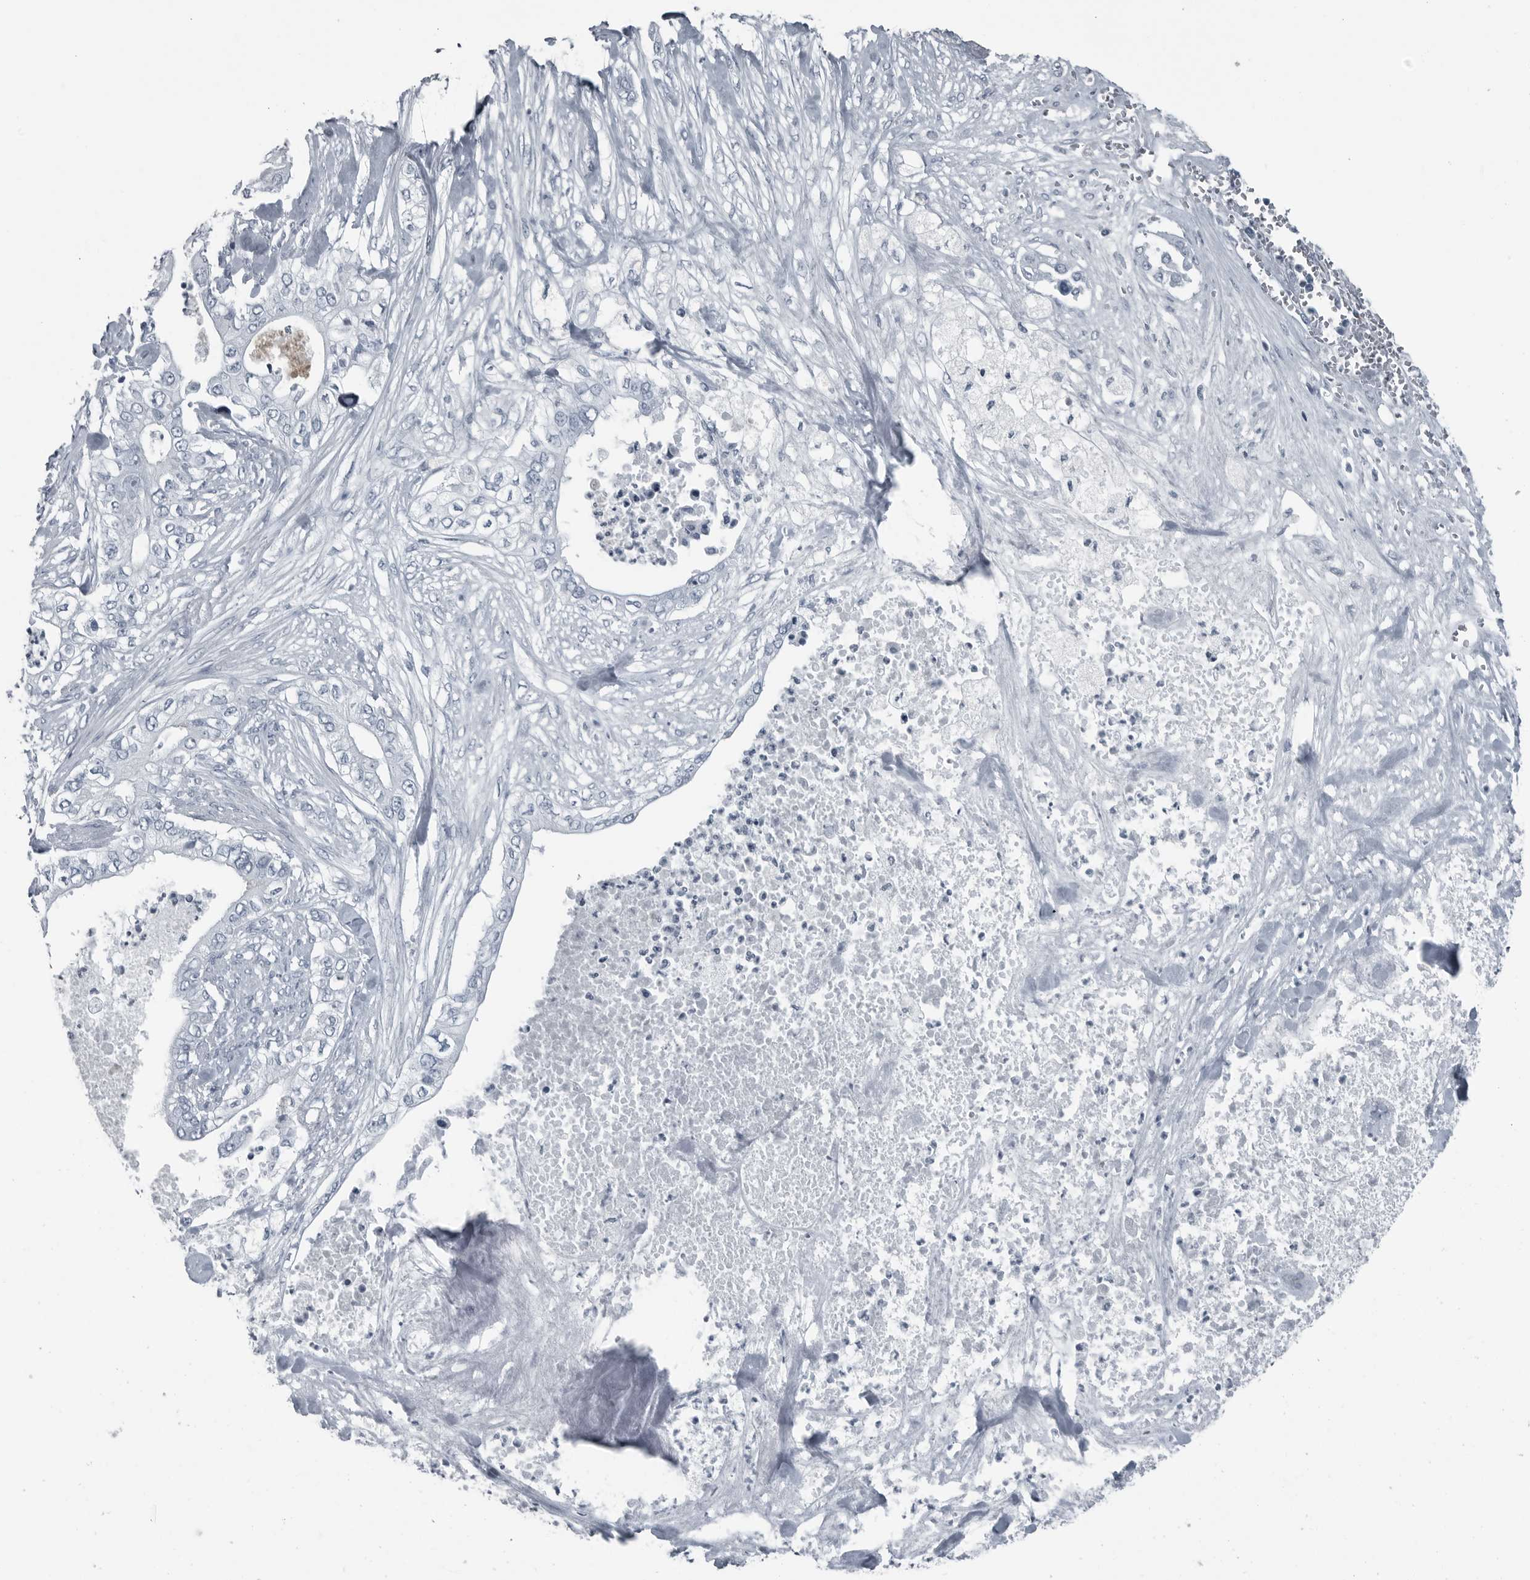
{"staining": {"intensity": "negative", "quantity": "none", "location": "none"}, "tissue": "pancreatic cancer", "cell_type": "Tumor cells", "image_type": "cancer", "snomed": [{"axis": "morphology", "description": "Adenocarcinoma, NOS"}, {"axis": "topography", "description": "Pancreas"}], "caption": "High power microscopy micrograph of an immunohistochemistry micrograph of pancreatic adenocarcinoma, revealing no significant positivity in tumor cells.", "gene": "GAK", "patient": {"sex": "female", "age": 78}}